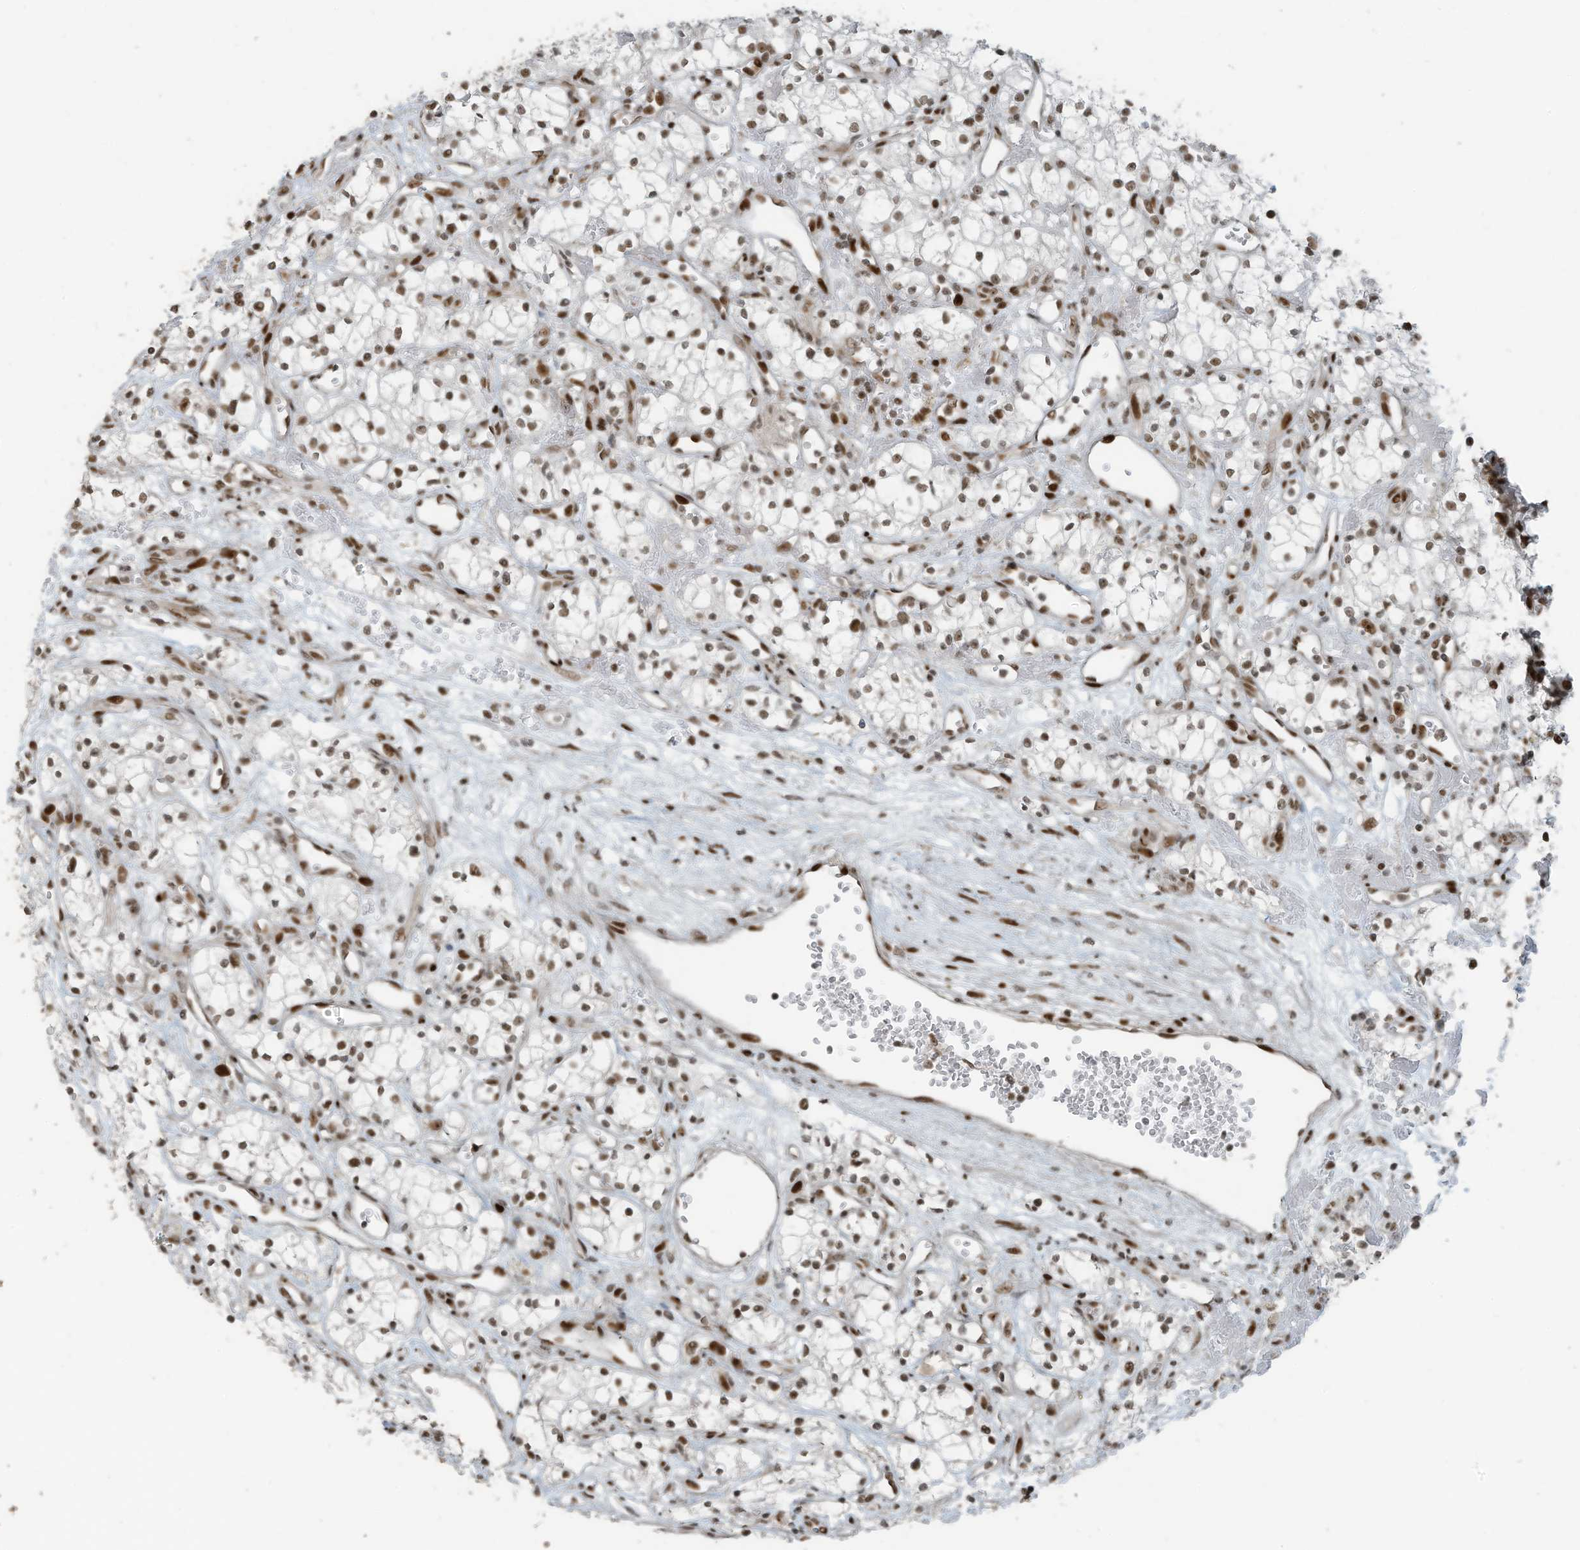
{"staining": {"intensity": "weak", "quantity": ">75%", "location": "nuclear"}, "tissue": "renal cancer", "cell_type": "Tumor cells", "image_type": "cancer", "snomed": [{"axis": "morphology", "description": "Adenocarcinoma, NOS"}, {"axis": "topography", "description": "Kidney"}], "caption": "About >75% of tumor cells in renal cancer demonstrate weak nuclear protein expression as visualized by brown immunohistochemical staining.", "gene": "PCNP", "patient": {"sex": "male", "age": 59}}